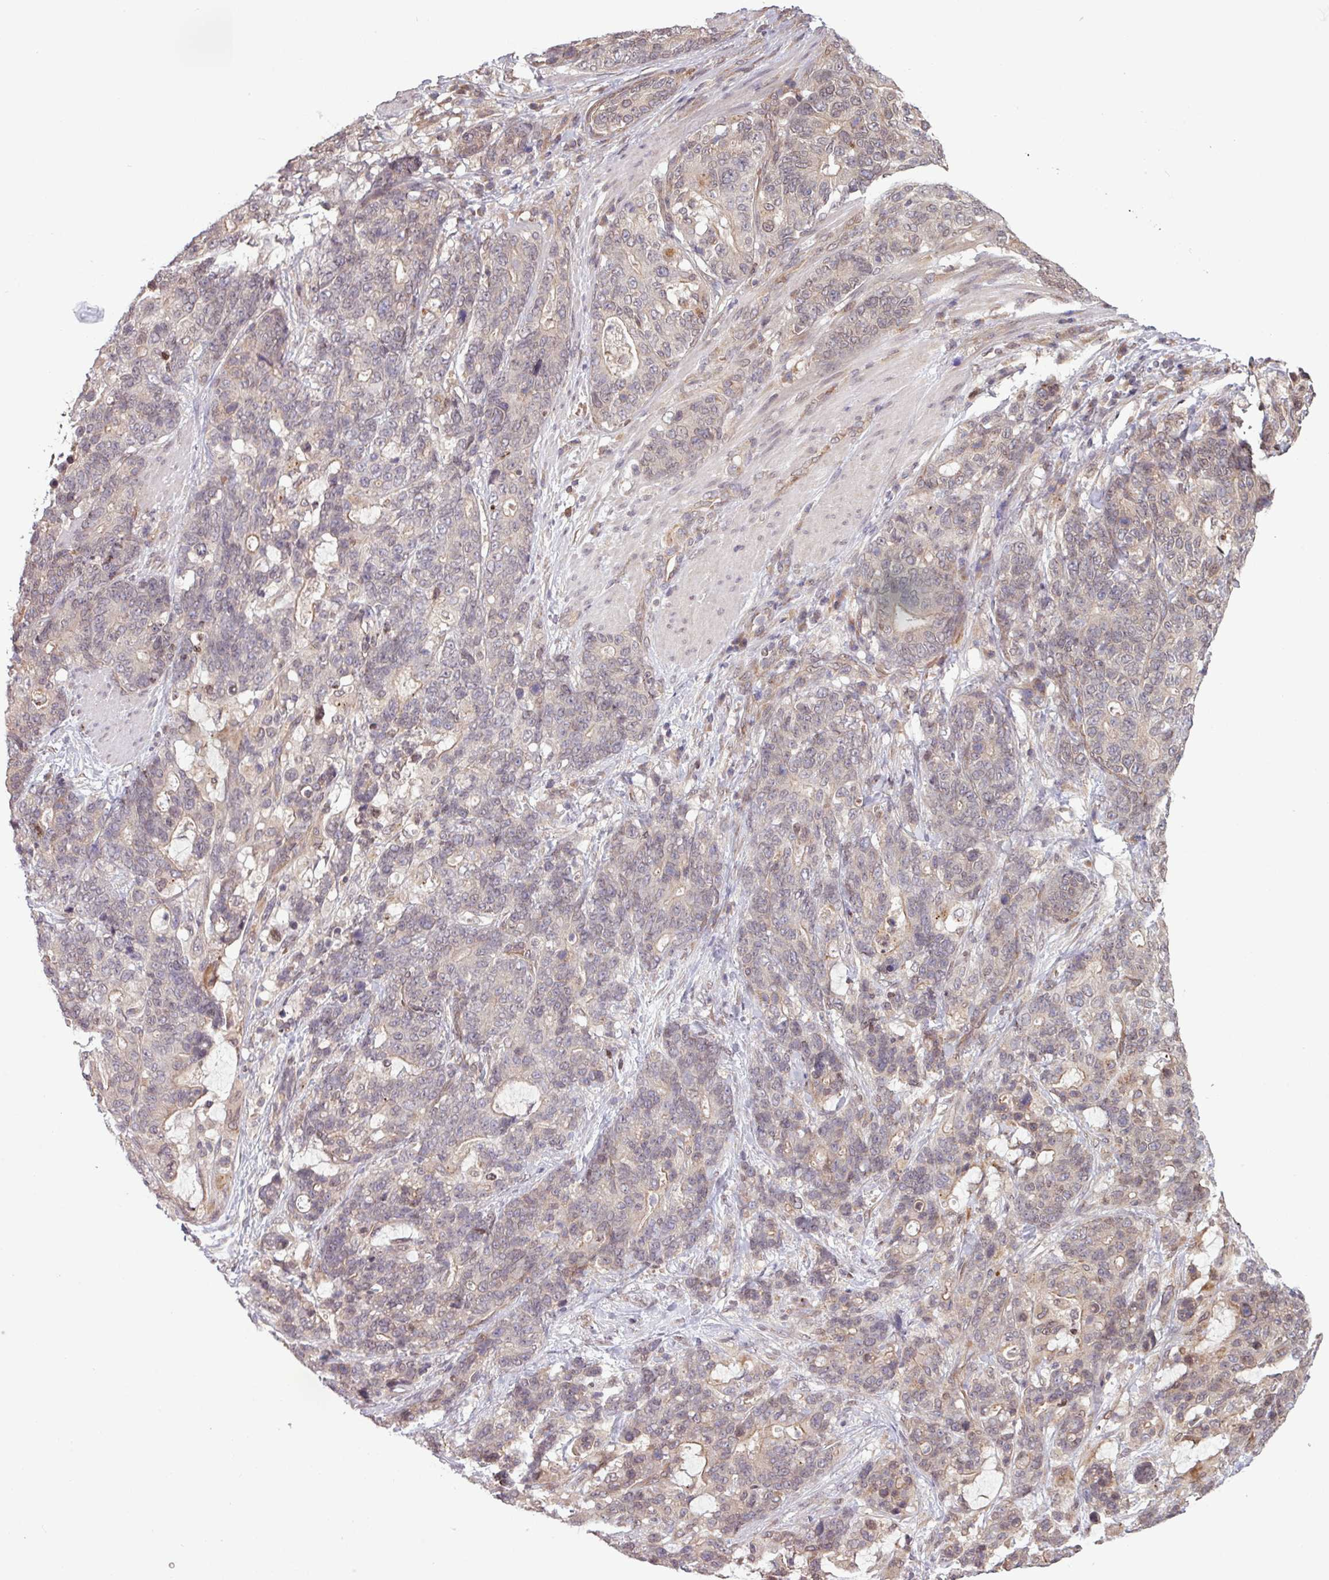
{"staining": {"intensity": "negative", "quantity": "none", "location": "none"}, "tissue": "stomach cancer", "cell_type": "Tumor cells", "image_type": "cancer", "snomed": [{"axis": "morphology", "description": "Normal tissue, NOS"}, {"axis": "morphology", "description": "Adenocarcinoma, NOS"}, {"axis": "topography", "description": "Stomach"}], "caption": "High magnification brightfield microscopy of stomach adenocarcinoma stained with DAB (brown) and counterstained with hematoxylin (blue): tumor cells show no significant expression.", "gene": "RBM4B", "patient": {"sex": "female", "age": 64}}